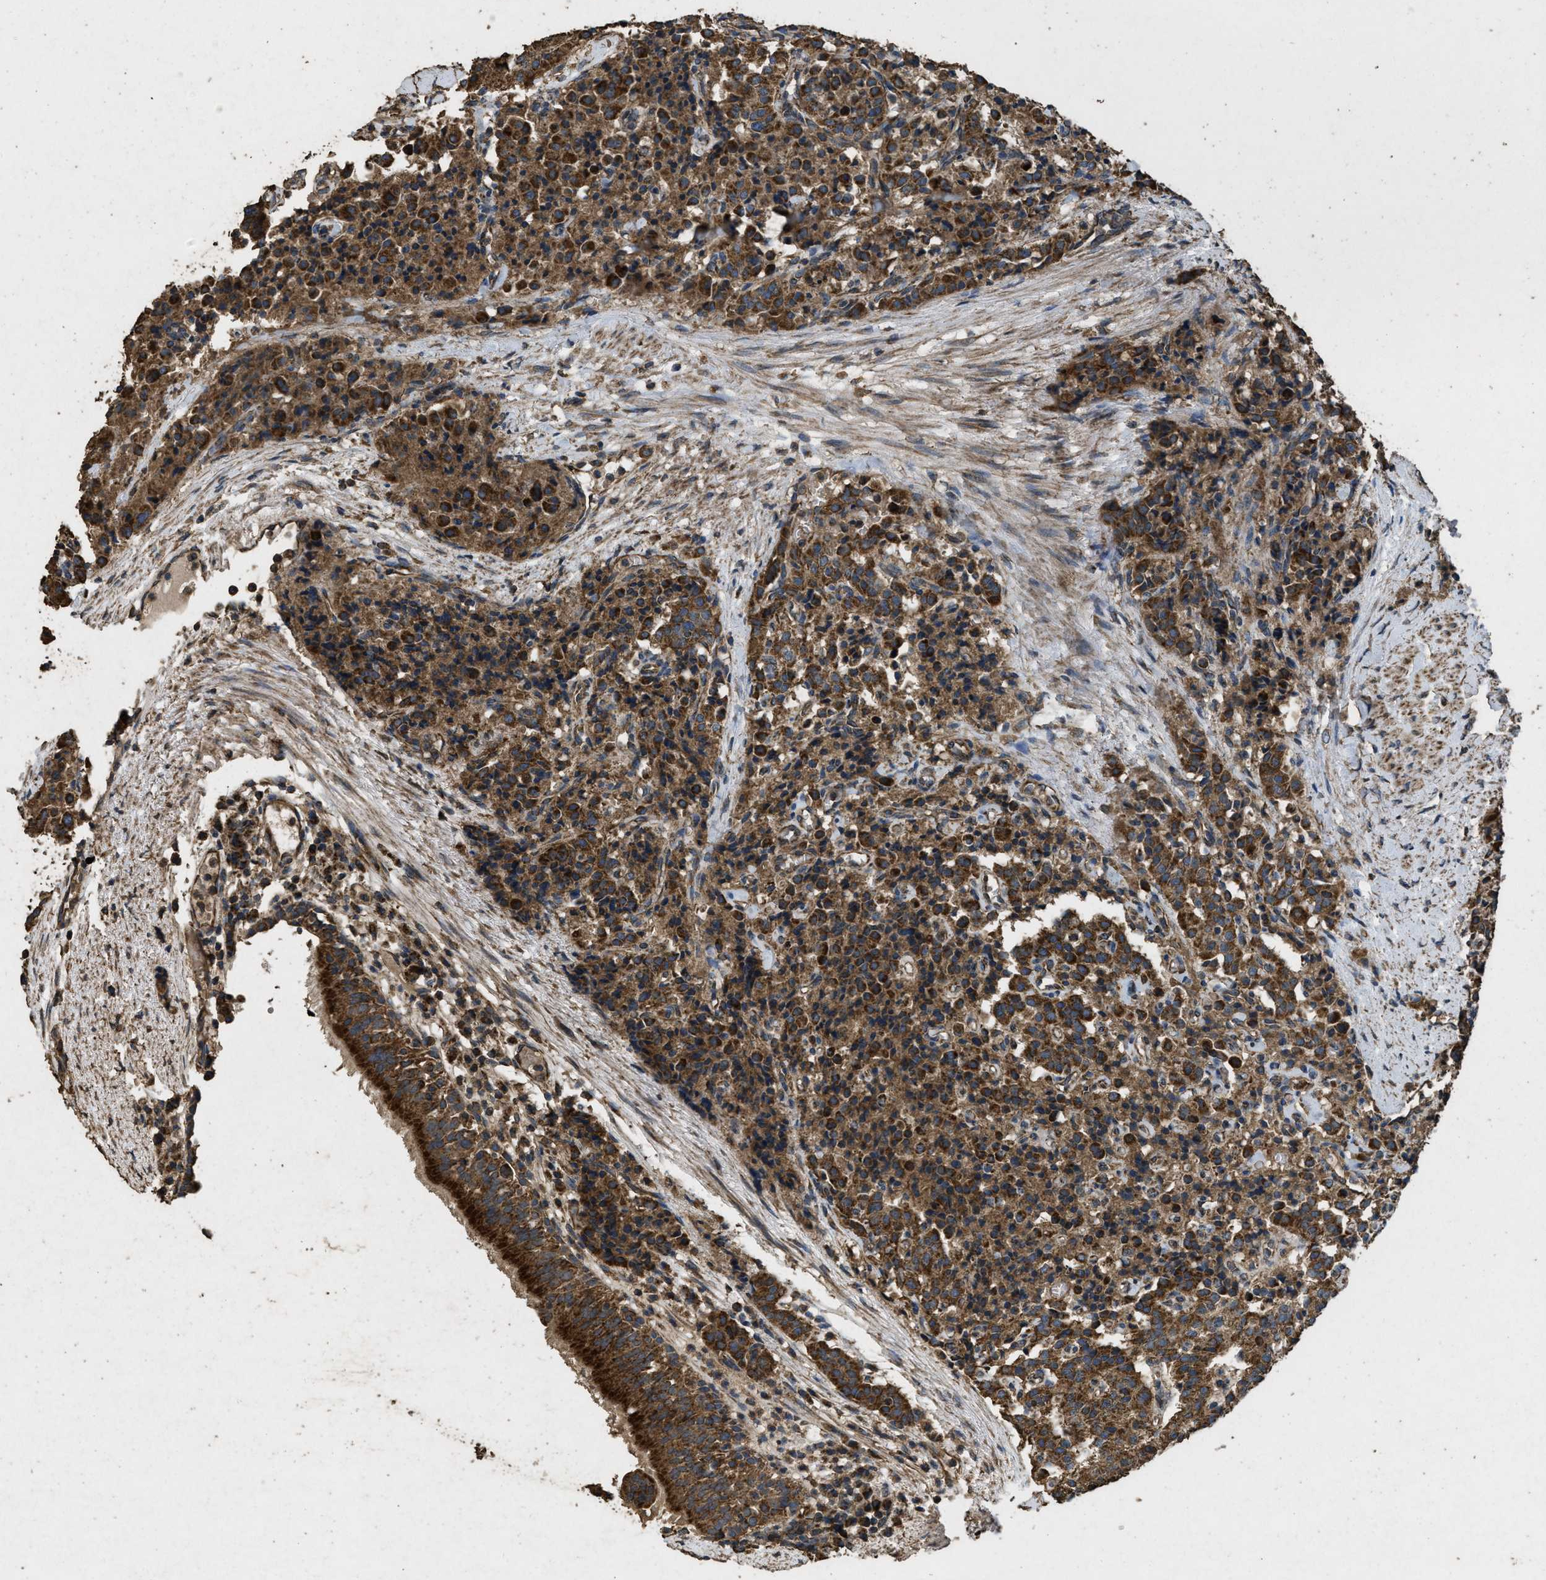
{"staining": {"intensity": "strong", "quantity": ">75%", "location": "cytoplasmic/membranous"}, "tissue": "carcinoid", "cell_type": "Tumor cells", "image_type": "cancer", "snomed": [{"axis": "morphology", "description": "Carcinoid, malignant, NOS"}, {"axis": "topography", "description": "Lung"}], "caption": "Protein expression by IHC exhibits strong cytoplasmic/membranous expression in approximately >75% of tumor cells in carcinoid.", "gene": "CYRIA", "patient": {"sex": "male", "age": 30}}